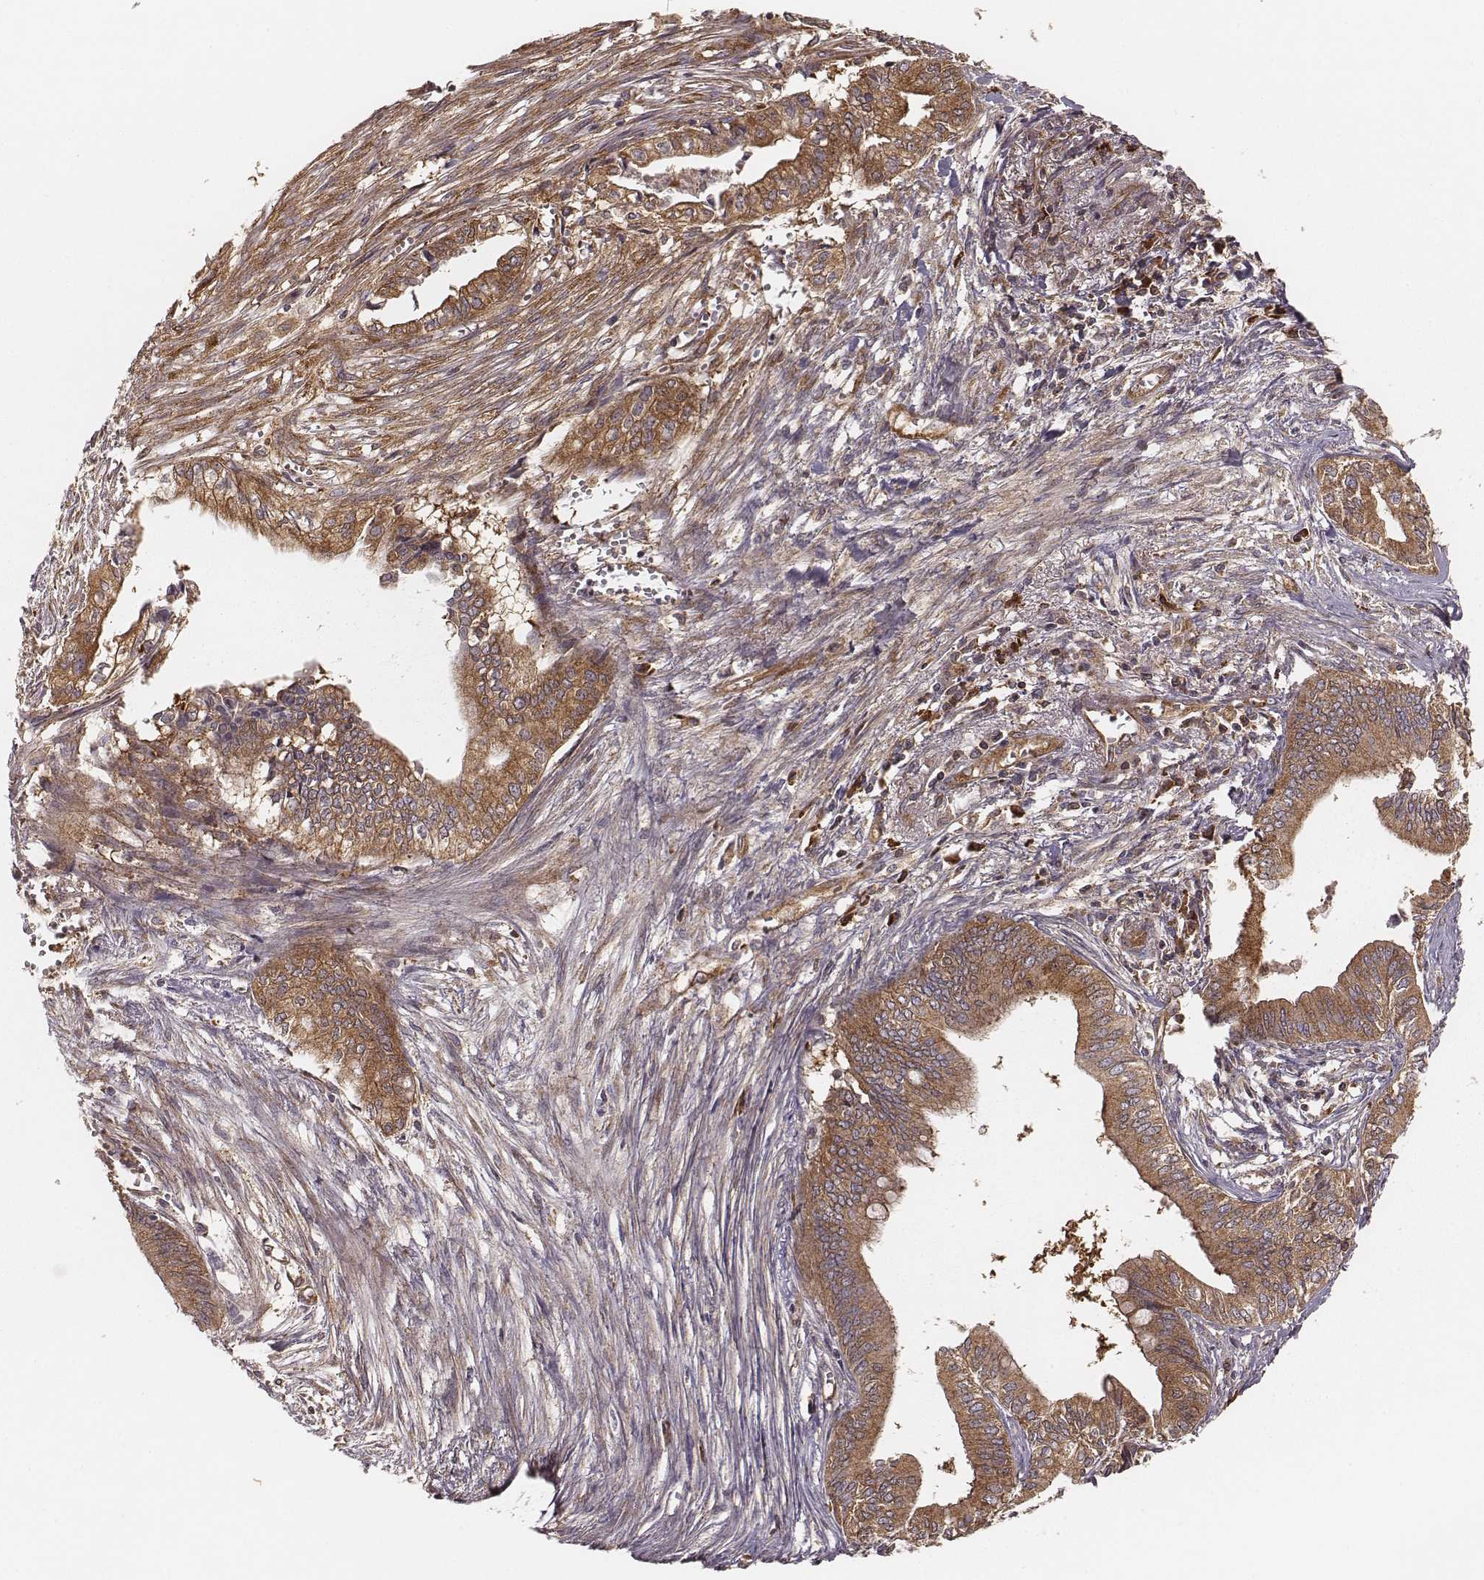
{"staining": {"intensity": "moderate", "quantity": ">75%", "location": "cytoplasmic/membranous"}, "tissue": "pancreatic cancer", "cell_type": "Tumor cells", "image_type": "cancer", "snomed": [{"axis": "morphology", "description": "Adenocarcinoma, NOS"}, {"axis": "topography", "description": "Pancreas"}], "caption": "Tumor cells demonstrate medium levels of moderate cytoplasmic/membranous positivity in about >75% of cells in human pancreatic adenocarcinoma. The staining is performed using DAB brown chromogen to label protein expression. The nuclei are counter-stained blue using hematoxylin.", "gene": "CARS1", "patient": {"sex": "female", "age": 61}}